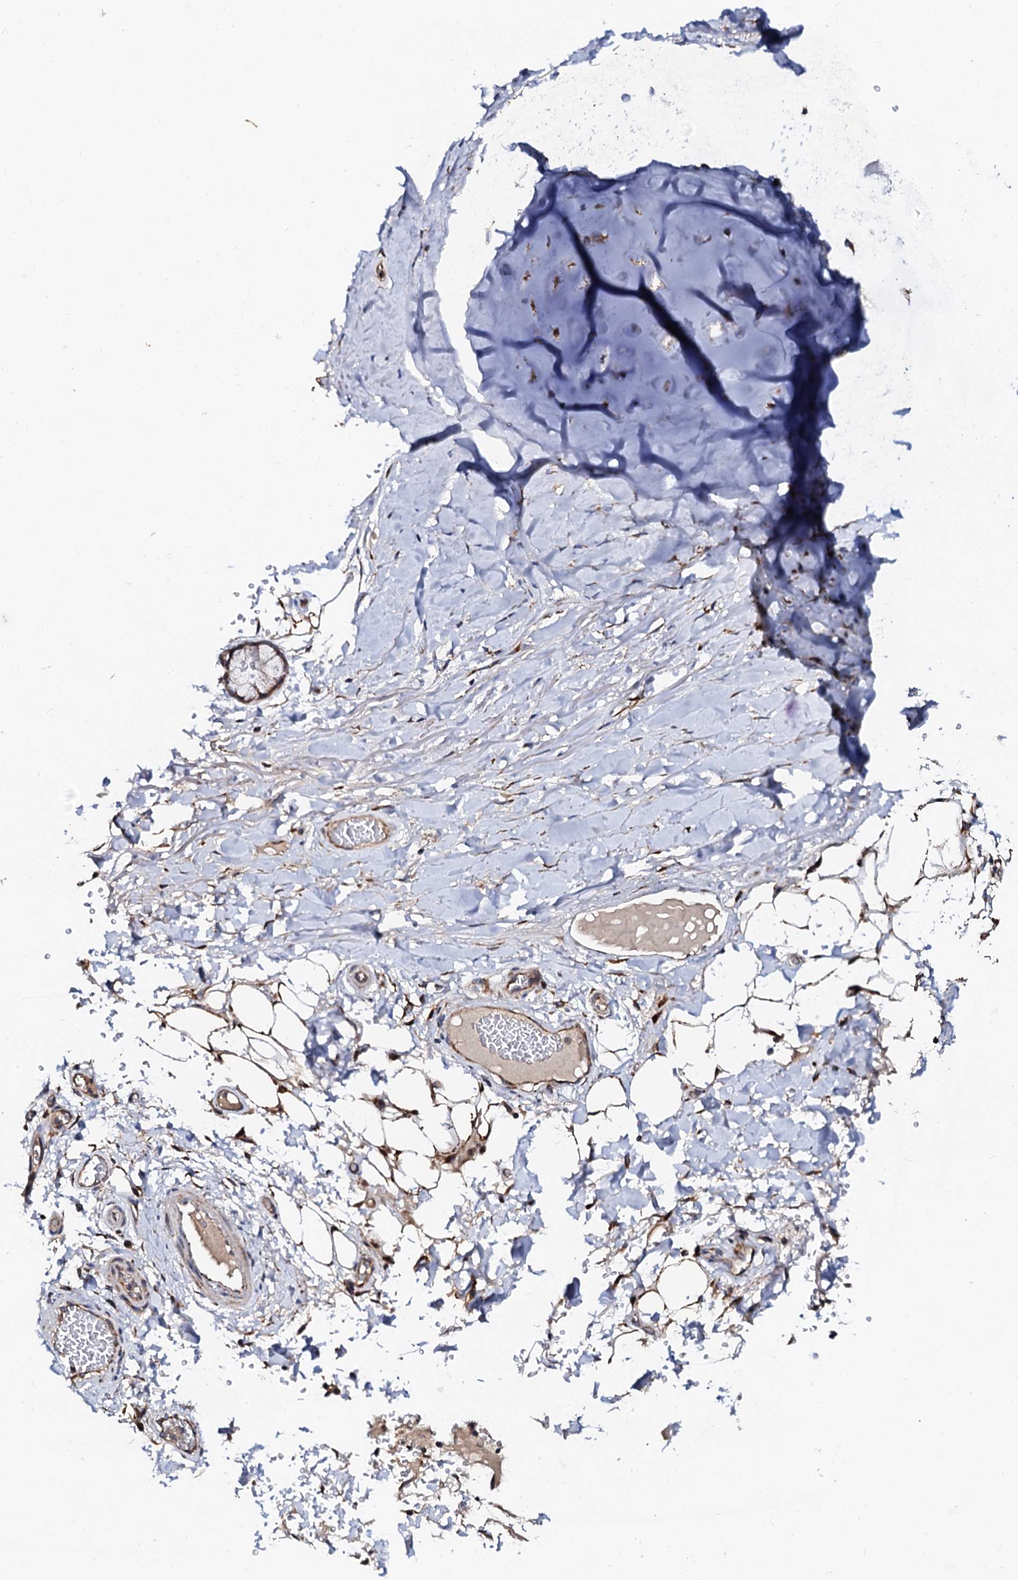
{"staining": {"intensity": "moderate", "quantity": "25%-75%", "location": "cytoplasmic/membranous"}, "tissue": "adipose tissue", "cell_type": "Adipocytes", "image_type": "normal", "snomed": [{"axis": "morphology", "description": "Normal tissue, NOS"}, {"axis": "topography", "description": "Cartilage tissue"}], "caption": "DAB immunohistochemical staining of benign adipose tissue reveals moderate cytoplasmic/membranous protein positivity in approximately 25%-75% of adipocytes. (IHC, brightfield microscopy, high magnification).", "gene": "UBE3C", "patient": {"sex": "female", "age": 63}}